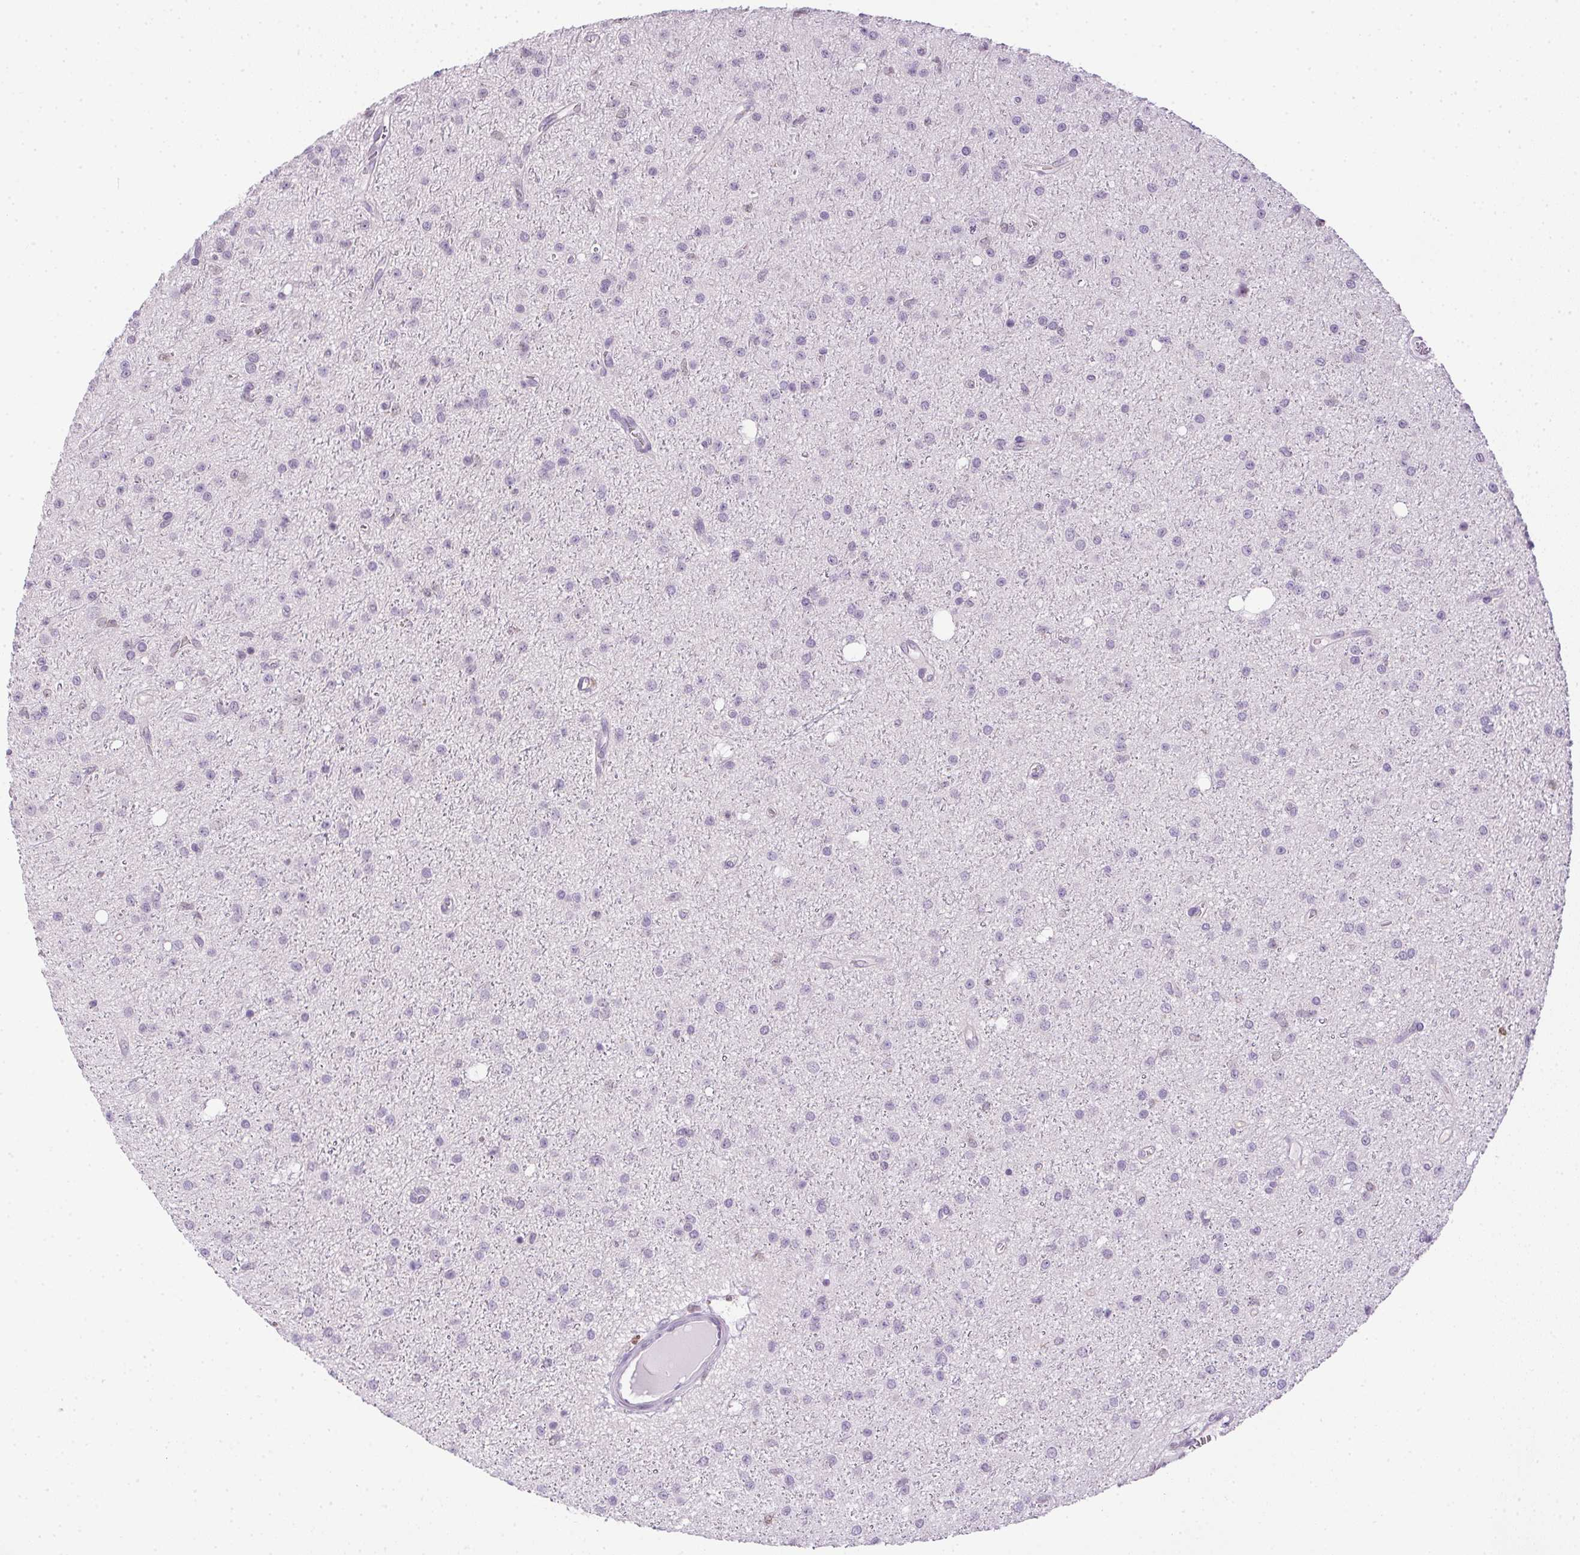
{"staining": {"intensity": "negative", "quantity": "none", "location": "none"}, "tissue": "glioma", "cell_type": "Tumor cells", "image_type": "cancer", "snomed": [{"axis": "morphology", "description": "Glioma, malignant, Low grade"}, {"axis": "topography", "description": "Brain"}], "caption": "Protein analysis of low-grade glioma (malignant) reveals no significant expression in tumor cells.", "gene": "PRL", "patient": {"sex": "male", "age": 27}}